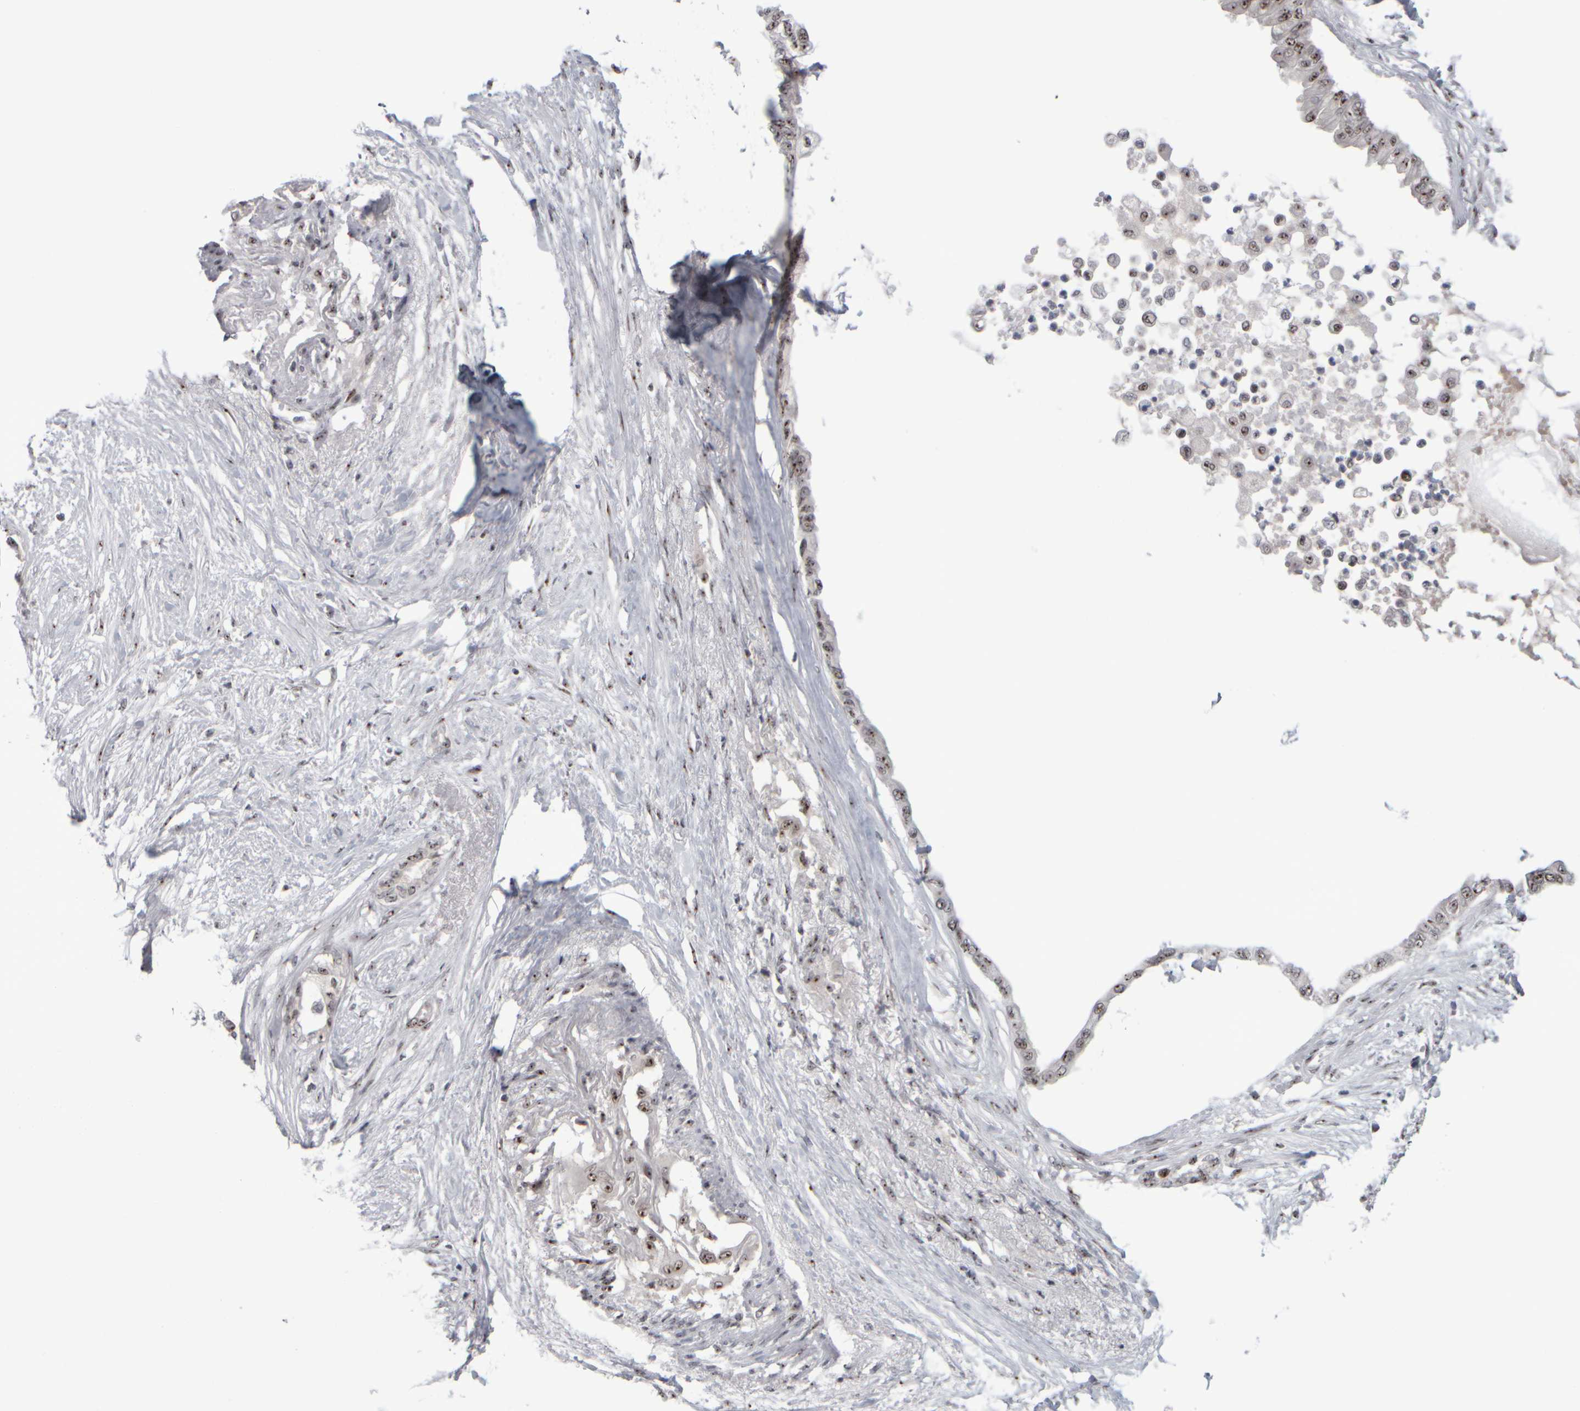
{"staining": {"intensity": "weak", "quantity": ">75%", "location": "nuclear"}, "tissue": "pancreatic cancer", "cell_type": "Tumor cells", "image_type": "cancer", "snomed": [{"axis": "morphology", "description": "Normal tissue, NOS"}, {"axis": "morphology", "description": "Adenocarcinoma, NOS"}, {"axis": "topography", "description": "Pancreas"}, {"axis": "topography", "description": "Duodenum"}], "caption": "Pancreatic cancer (adenocarcinoma) tissue shows weak nuclear positivity in approximately >75% of tumor cells The staining was performed using DAB (3,3'-diaminobenzidine), with brown indicating positive protein expression. Nuclei are stained blue with hematoxylin.", "gene": "SURF6", "patient": {"sex": "female", "age": 60}}